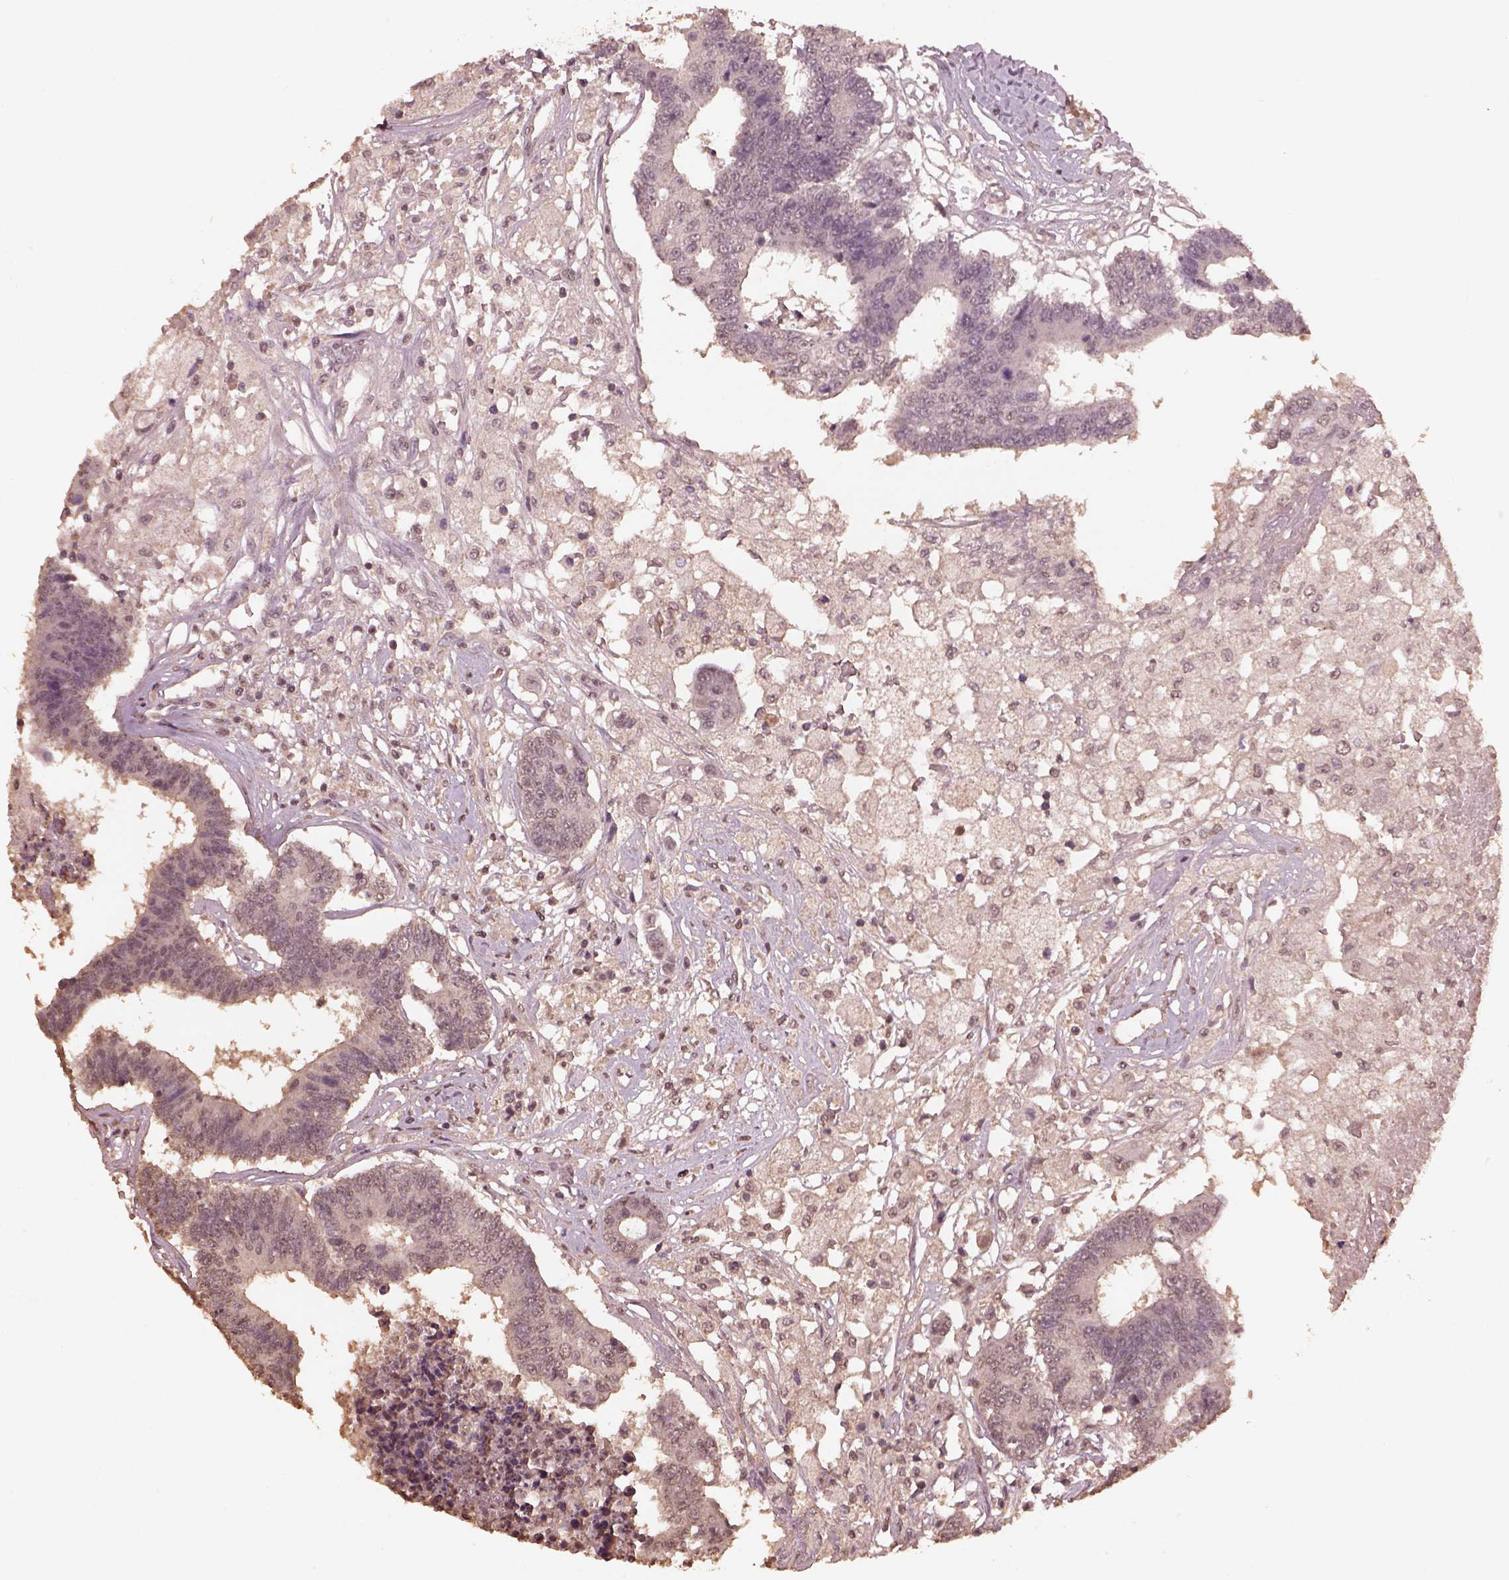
{"staining": {"intensity": "negative", "quantity": "none", "location": "none"}, "tissue": "colorectal cancer", "cell_type": "Tumor cells", "image_type": "cancer", "snomed": [{"axis": "morphology", "description": "Adenocarcinoma, NOS"}, {"axis": "topography", "description": "Colon"}], "caption": "DAB immunohistochemical staining of colorectal cancer displays no significant positivity in tumor cells. The staining was performed using DAB to visualize the protein expression in brown, while the nuclei were stained in blue with hematoxylin (Magnification: 20x).", "gene": "CPT1C", "patient": {"sex": "female", "age": 48}}